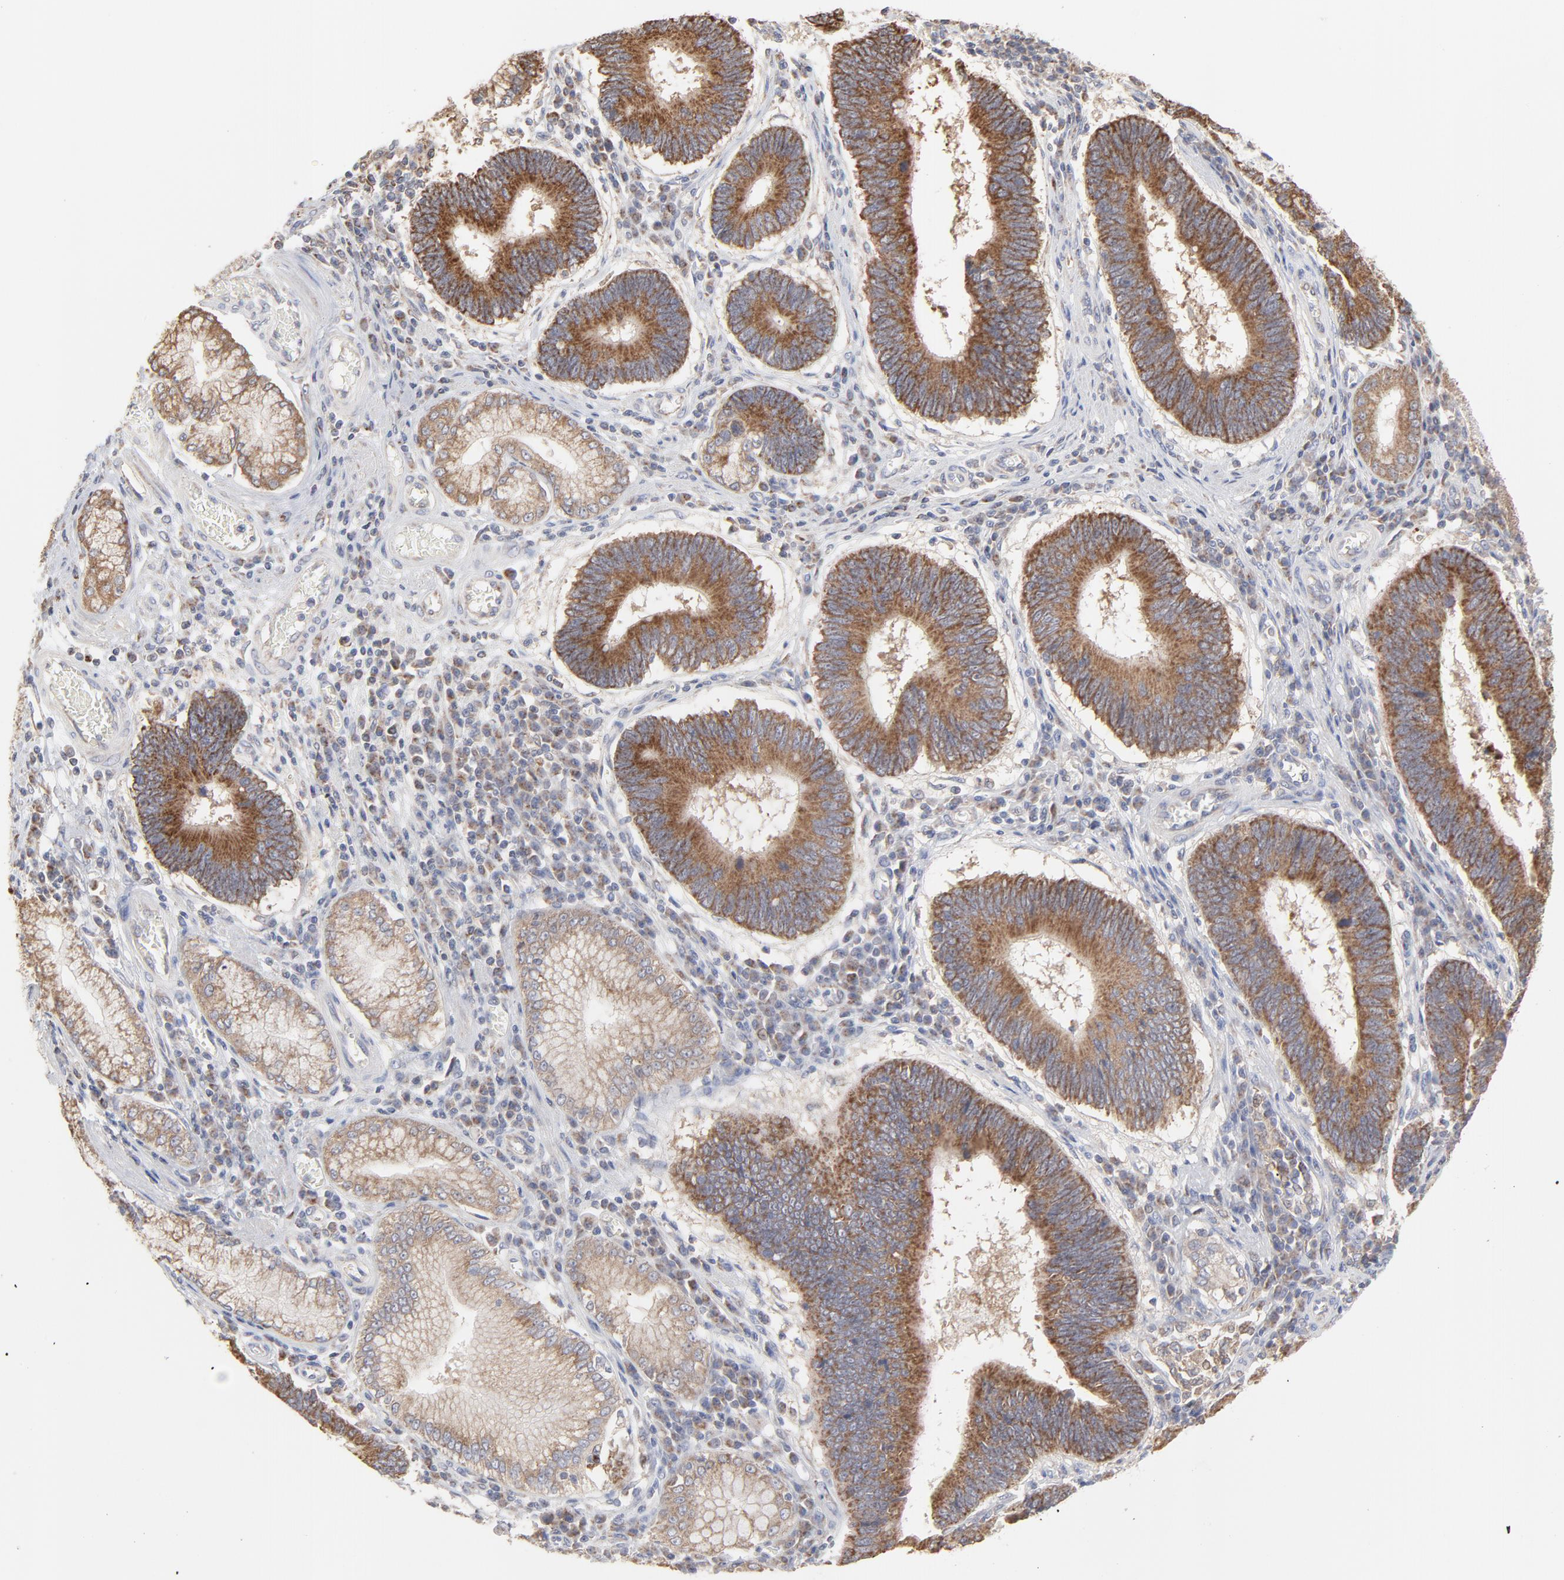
{"staining": {"intensity": "moderate", "quantity": ">75%", "location": "cytoplasmic/membranous"}, "tissue": "stomach cancer", "cell_type": "Tumor cells", "image_type": "cancer", "snomed": [{"axis": "morphology", "description": "Adenocarcinoma, NOS"}, {"axis": "topography", "description": "Stomach"}], "caption": "Approximately >75% of tumor cells in stomach cancer display moderate cytoplasmic/membranous protein positivity as visualized by brown immunohistochemical staining.", "gene": "PPFIBP2", "patient": {"sex": "male", "age": 59}}